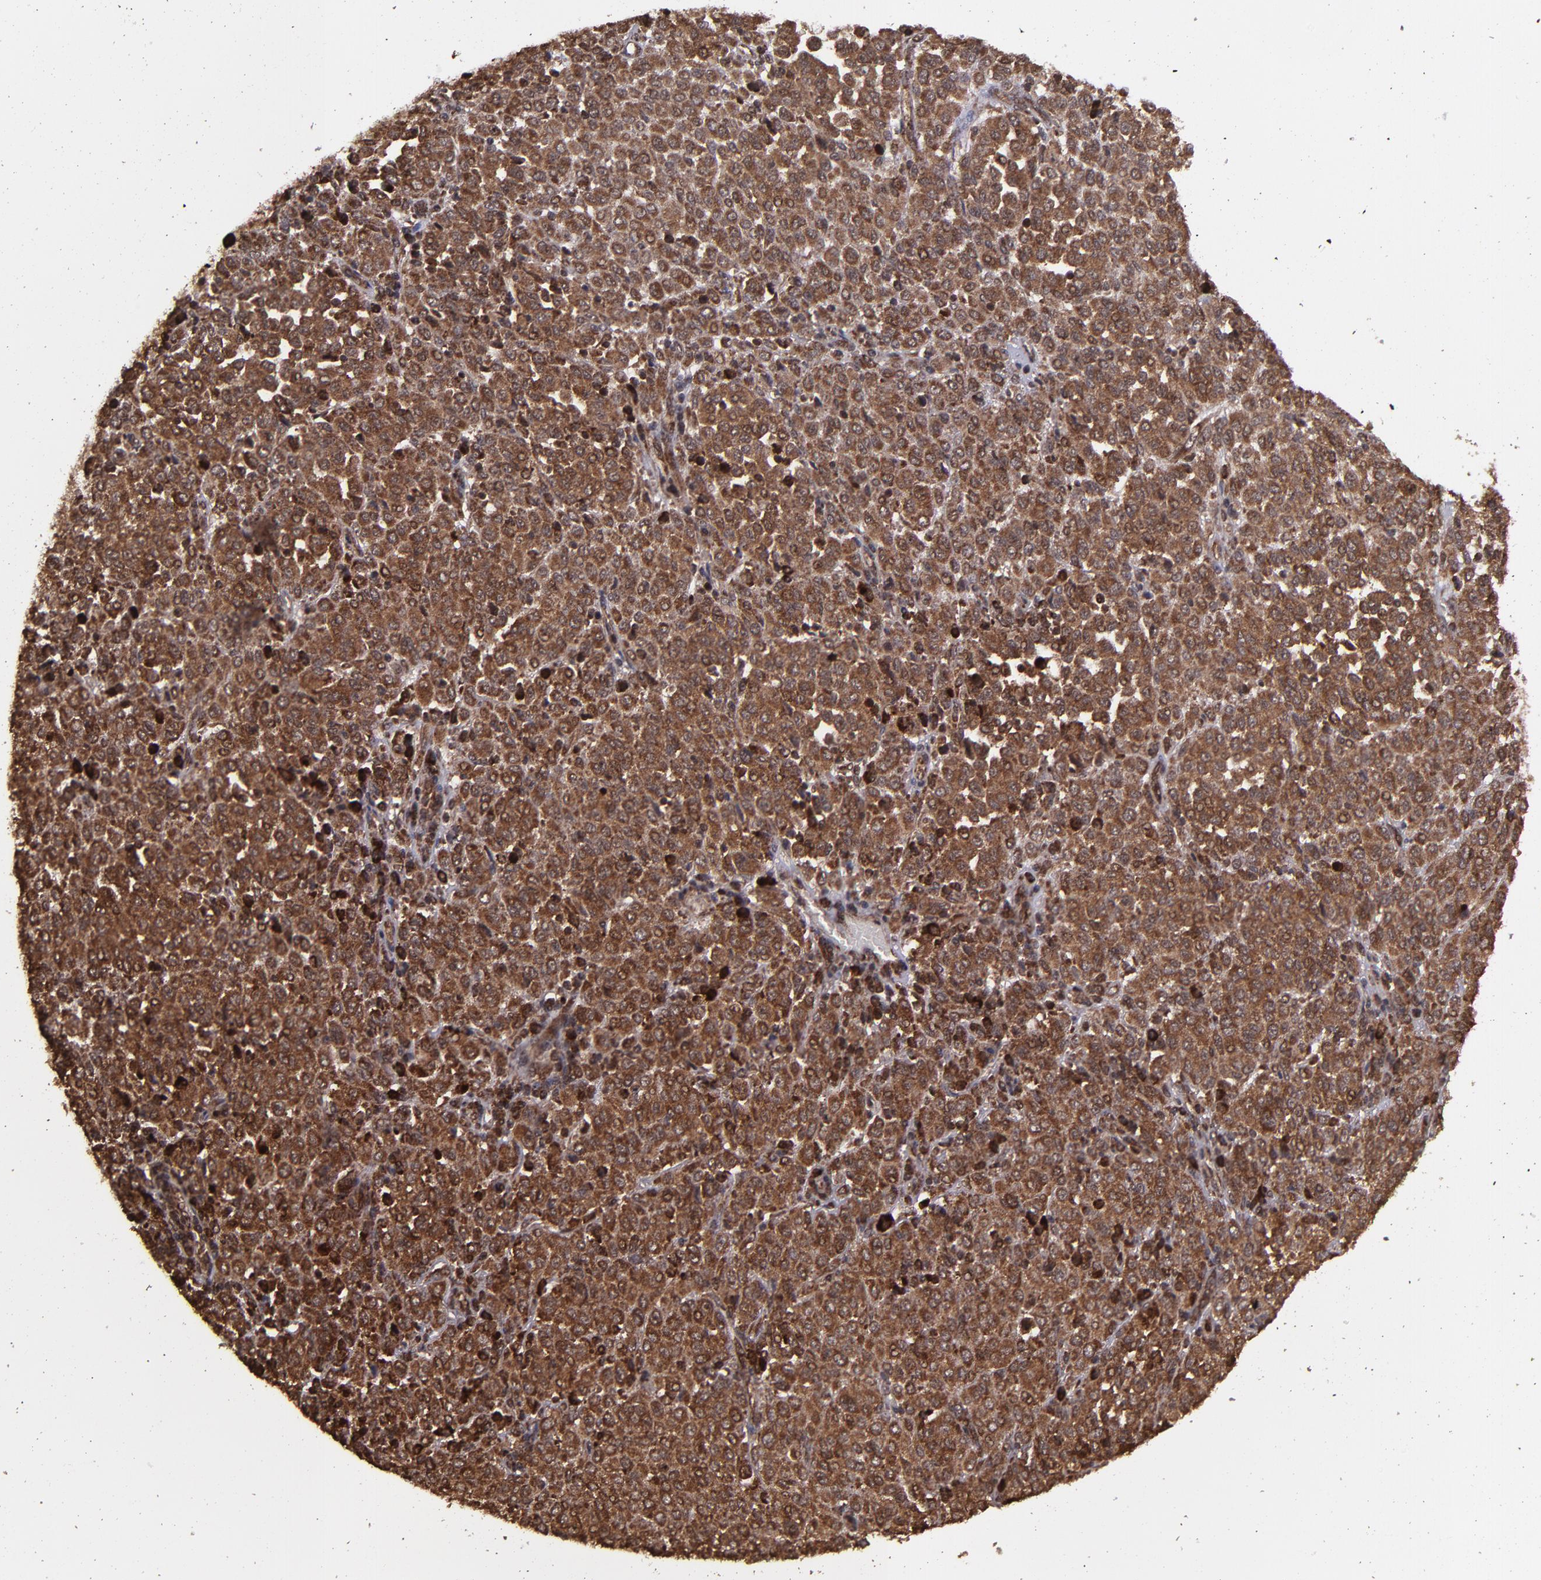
{"staining": {"intensity": "strong", "quantity": ">75%", "location": "cytoplasmic/membranous,nuclear"}, "tissue": "melanoma", "cell_type": "Tumor cells", "image_type": "cancer", "snomed": [{"axis": "morphology", "description": "Malignant melanoma, Metastatic site"}, {"axis": "topography", "description": "Pancreas"}], "caption": "Immunohistochemistry (IHC) (DAB (3,3'-diaminobenzidine)) staining of malignant melanoma (metastatic site) shows strong cytoplasmic/membranous and nuclear protein staining in approximately >75% of tumor cells.", "gene": "EIF4ENIF1", "patient": {"sex": "female", "age": 30}}